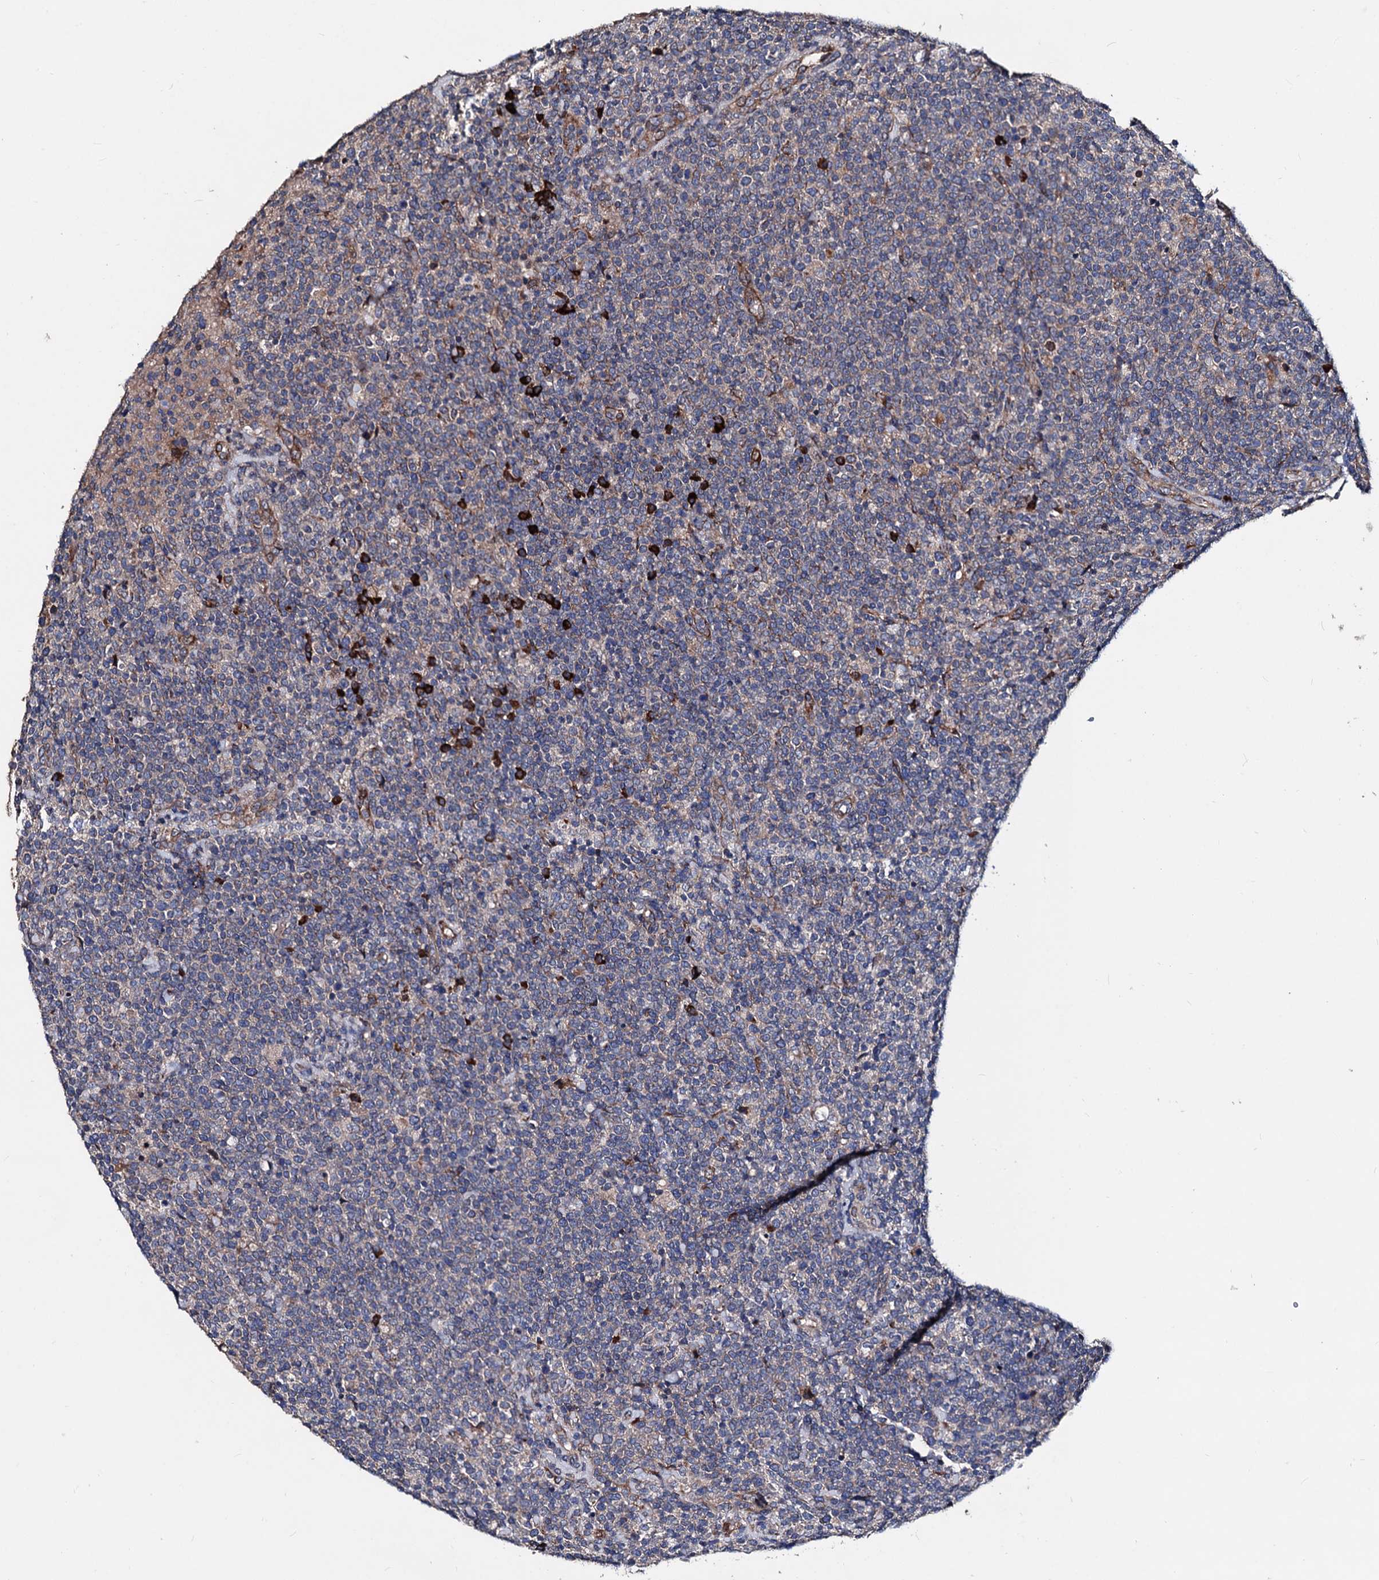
{"staining": {"intensity": "weak", "quantity": "<25%", "location": "cytoplasmic/membranous"}, "tissue": "lymphoma", "cell_type": "Tumor cells", "image_type": "cancer", "snomed": [{"axis": "morphology", "description": "Malignant lymphoma, non-Hodgkin's type, High grade"}, {"axis": "topography", "description": "Lymph node"}], "caption": "Tumor cells show no significant positivity in high-grade malignant lymphoma, non-Hodgkin's type. (Stains: DAB immunohistochemistry with hematoxylin counter stain, Microscopy: brightfield microscopy at high magnification).", "gene": "AKAP11", "patient": {"sex": "male", "age": 61}}